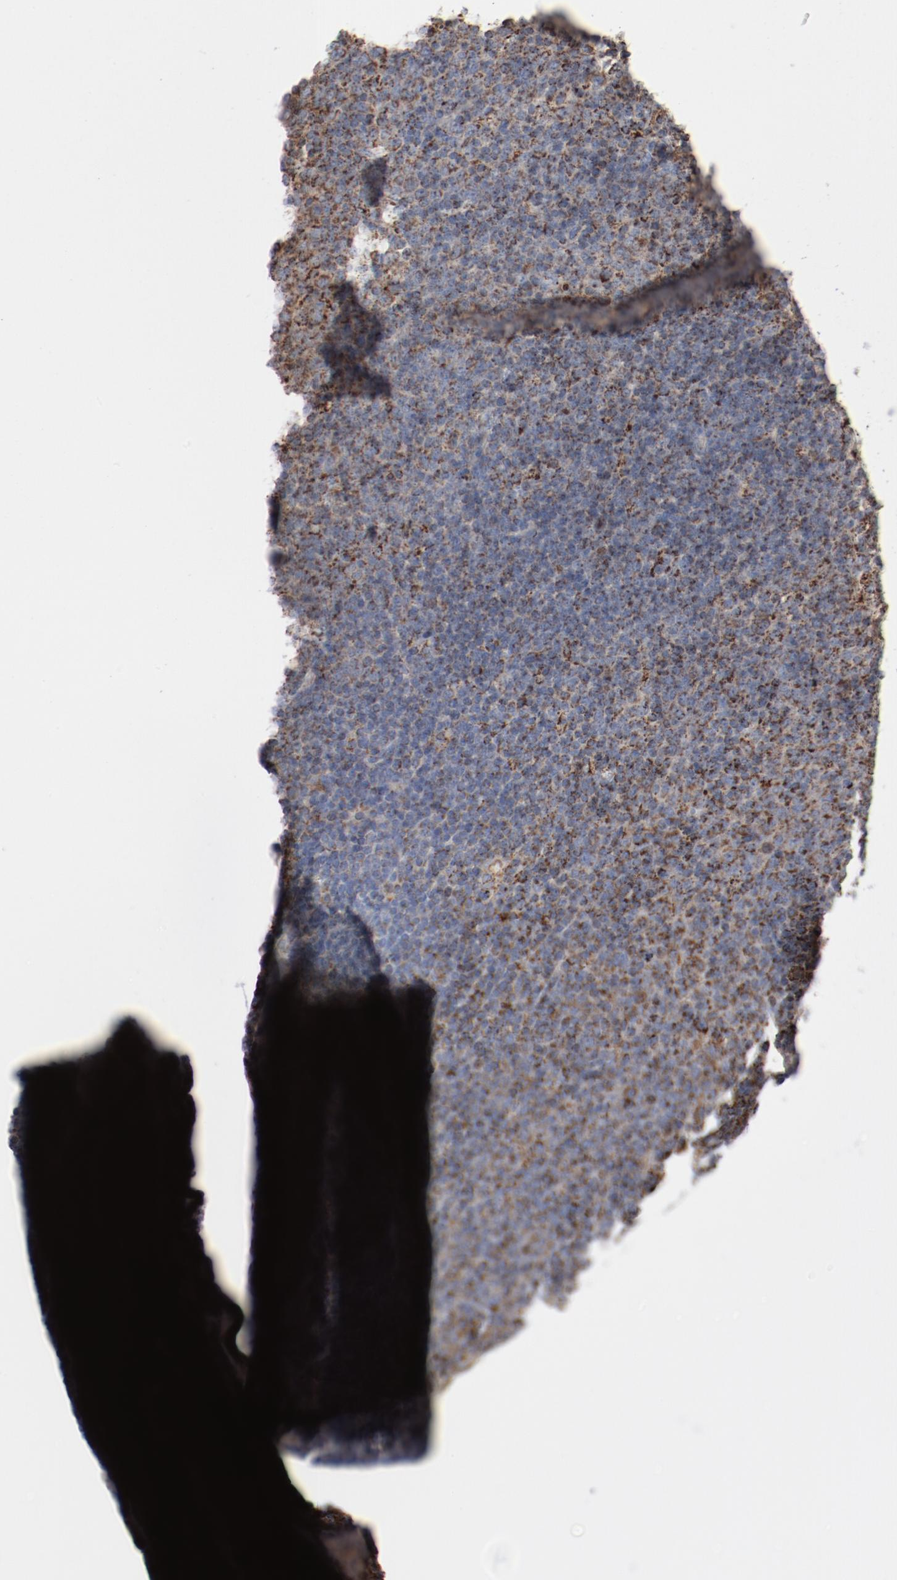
{"staining": {"intensity": "moderate", "quantity": "25%-75%", "location": "cytoplasmic/membranous"}, "tissue": "lymphoma", "cell_type": "Tumor cells", "image_type": "cancer", "snomed": [{"axis": "morphology", "description": "Malignant lymphoma, non-Hodgkin's type, Low grade"}, {"axis": "topography", "description": "Lymph node"}], "caption": "Protein expression analysis of human low-grade malignant lymphoma, non-Hodgkin's type reveals moderate cytoplasmic/membranous positivity in about 25%-75% of tumor cells. The staining is performed using DAB (3,3'-diaminobenzidine) brown chromogen to label protein expression. The nuclei are counter-stained blue using hematoxylin.", "gene": "SETD3", "patient": {"sex": "male", "age": 70}}